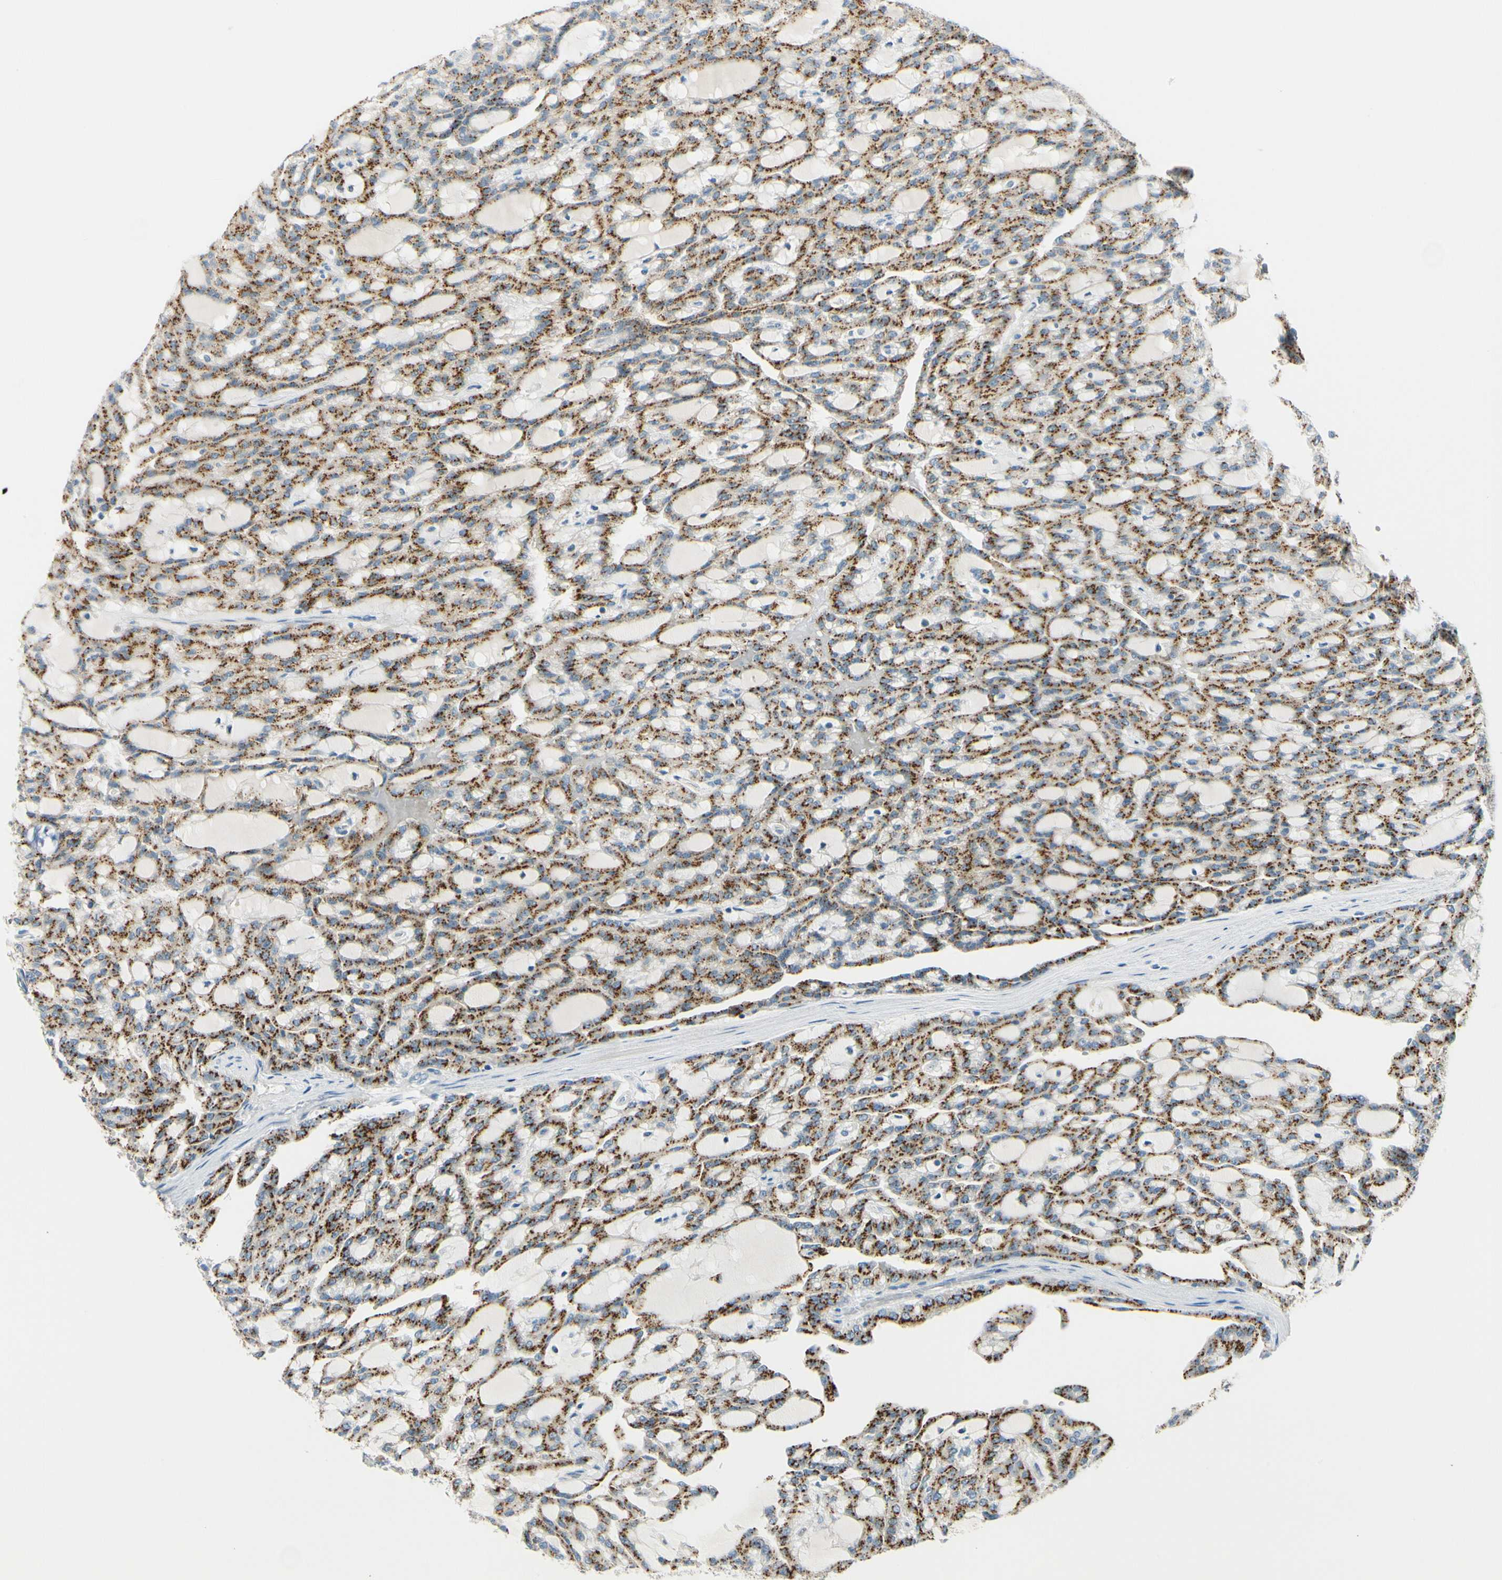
{"staining": {"intensity": "strong", "quantity": ">75%", "location": "cytoplasmic/membranous"}, "tissue": "renal cancer", "cell_type": "Tumor cells", "image_type": "cancer", "snomed": [{"axis": "morphology", "description": "Adenocarcinoma, NOS"}, {"axis": "topography", "description": "Kidney"}], "caption": "Immunohistochemical staining of human renal cancer reveals high levels of strong cytoplasmic/membranous protein expression in about >75% of tumor cells. The protein of interest is stained brown, and the nuclei are stained in blue (DAB (3,3'-diaminobenzidine) IHC with brightfield microscopy, high magnification).", "gene": "GALNT5", "patient": {"sex": "male", "age": 63}}